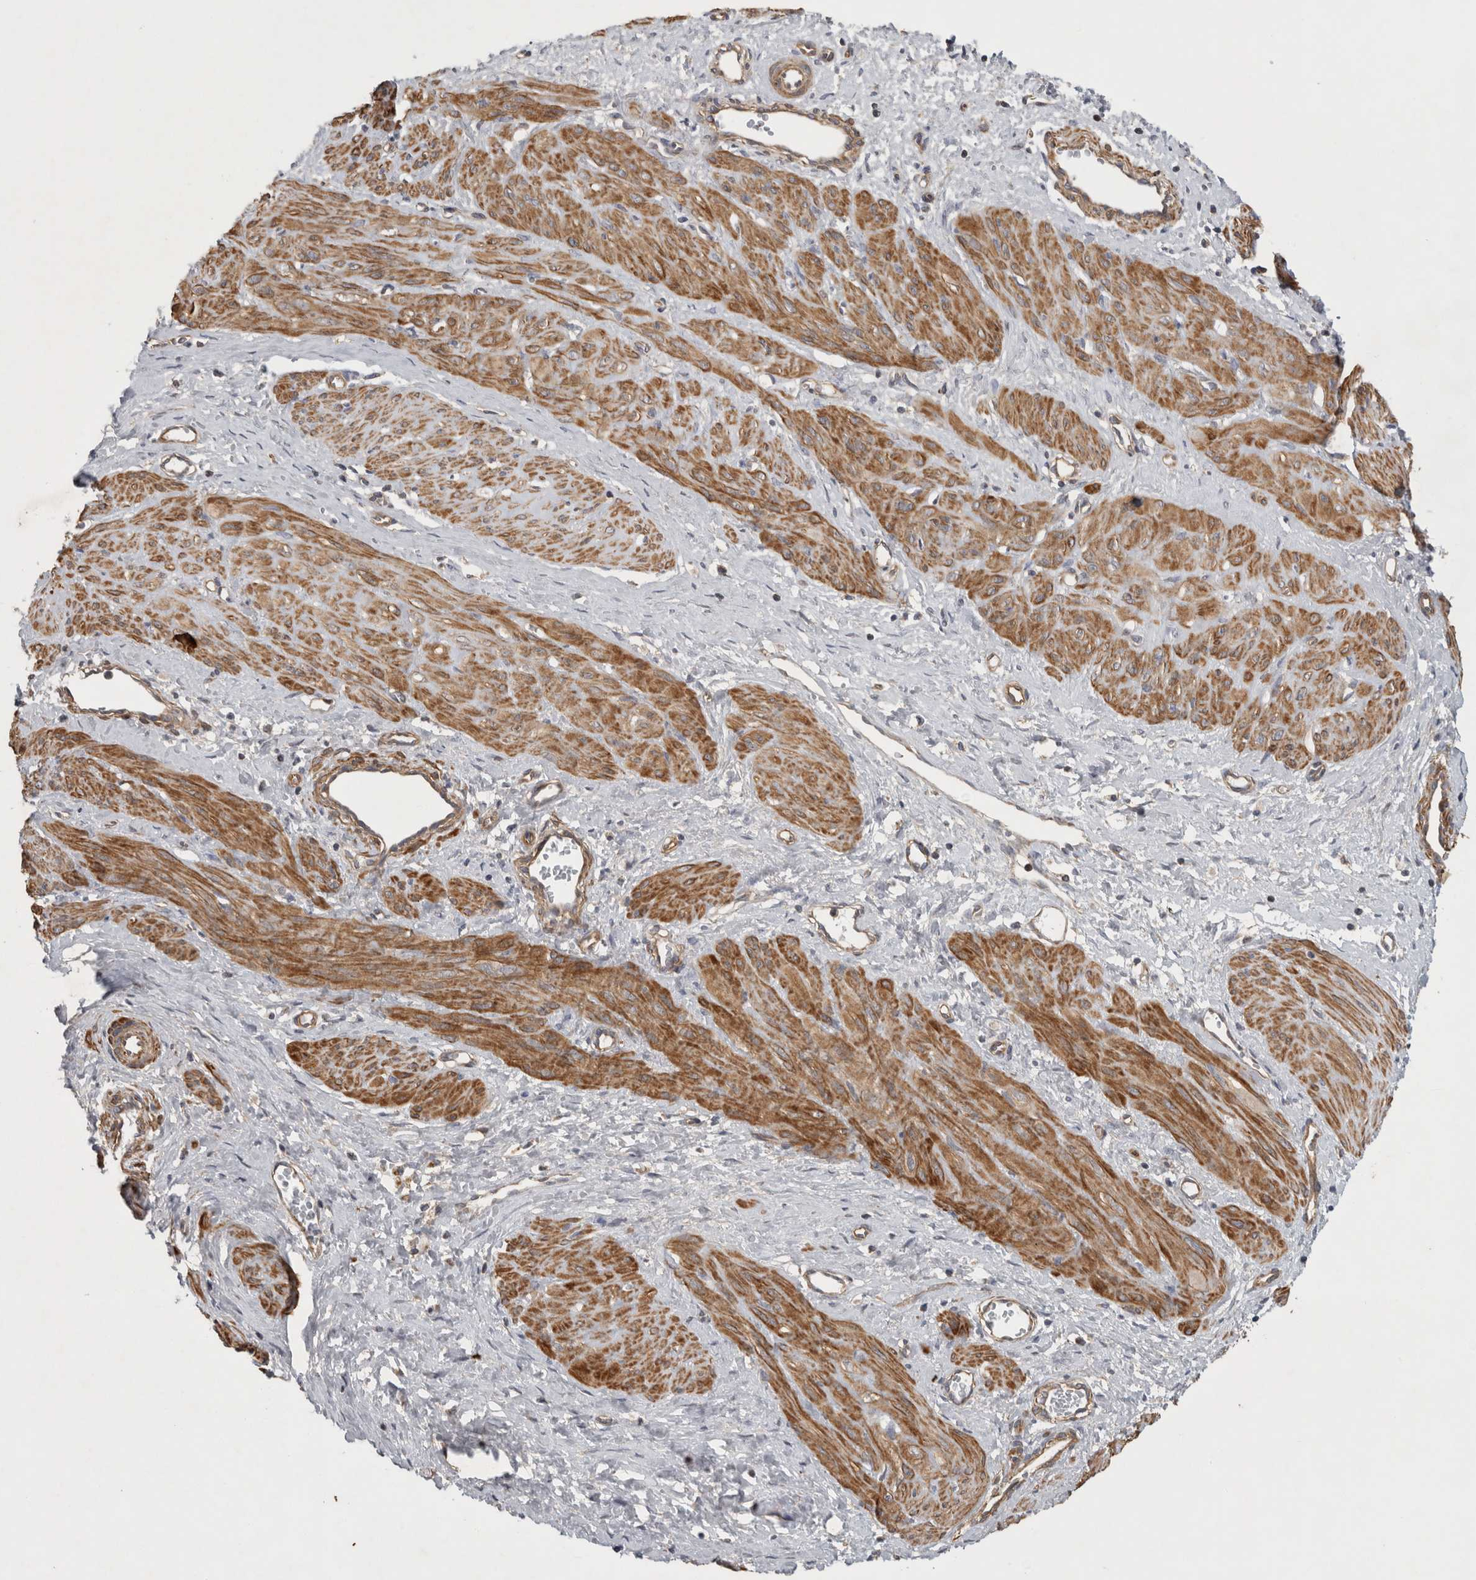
{"staining": {"intensity": "strong", "quantity": ">75%", "location": "cytoplasmic/membranous"}, "tissue": "smooth muscle", "cell_type": "Smooth muscle cells", "image_type": "normal", "snomed": [{"axis": "morphology", "description": "Normal tissue, NOS"}, {"axis": "topography", "description": "Endometrium"}], "caption": "Benign smooth muscle reveals strong cytoplasmic/membranous expression in approximately >75% of smooth muscle cells The staining was performed using DAB to visualize the protein expression in brown, while the nuclei were stained in blue with hematoxylin (Magnification: 20x)..", "gene": "SFXN2", "patient": {"sex": "female", "age": 33}}